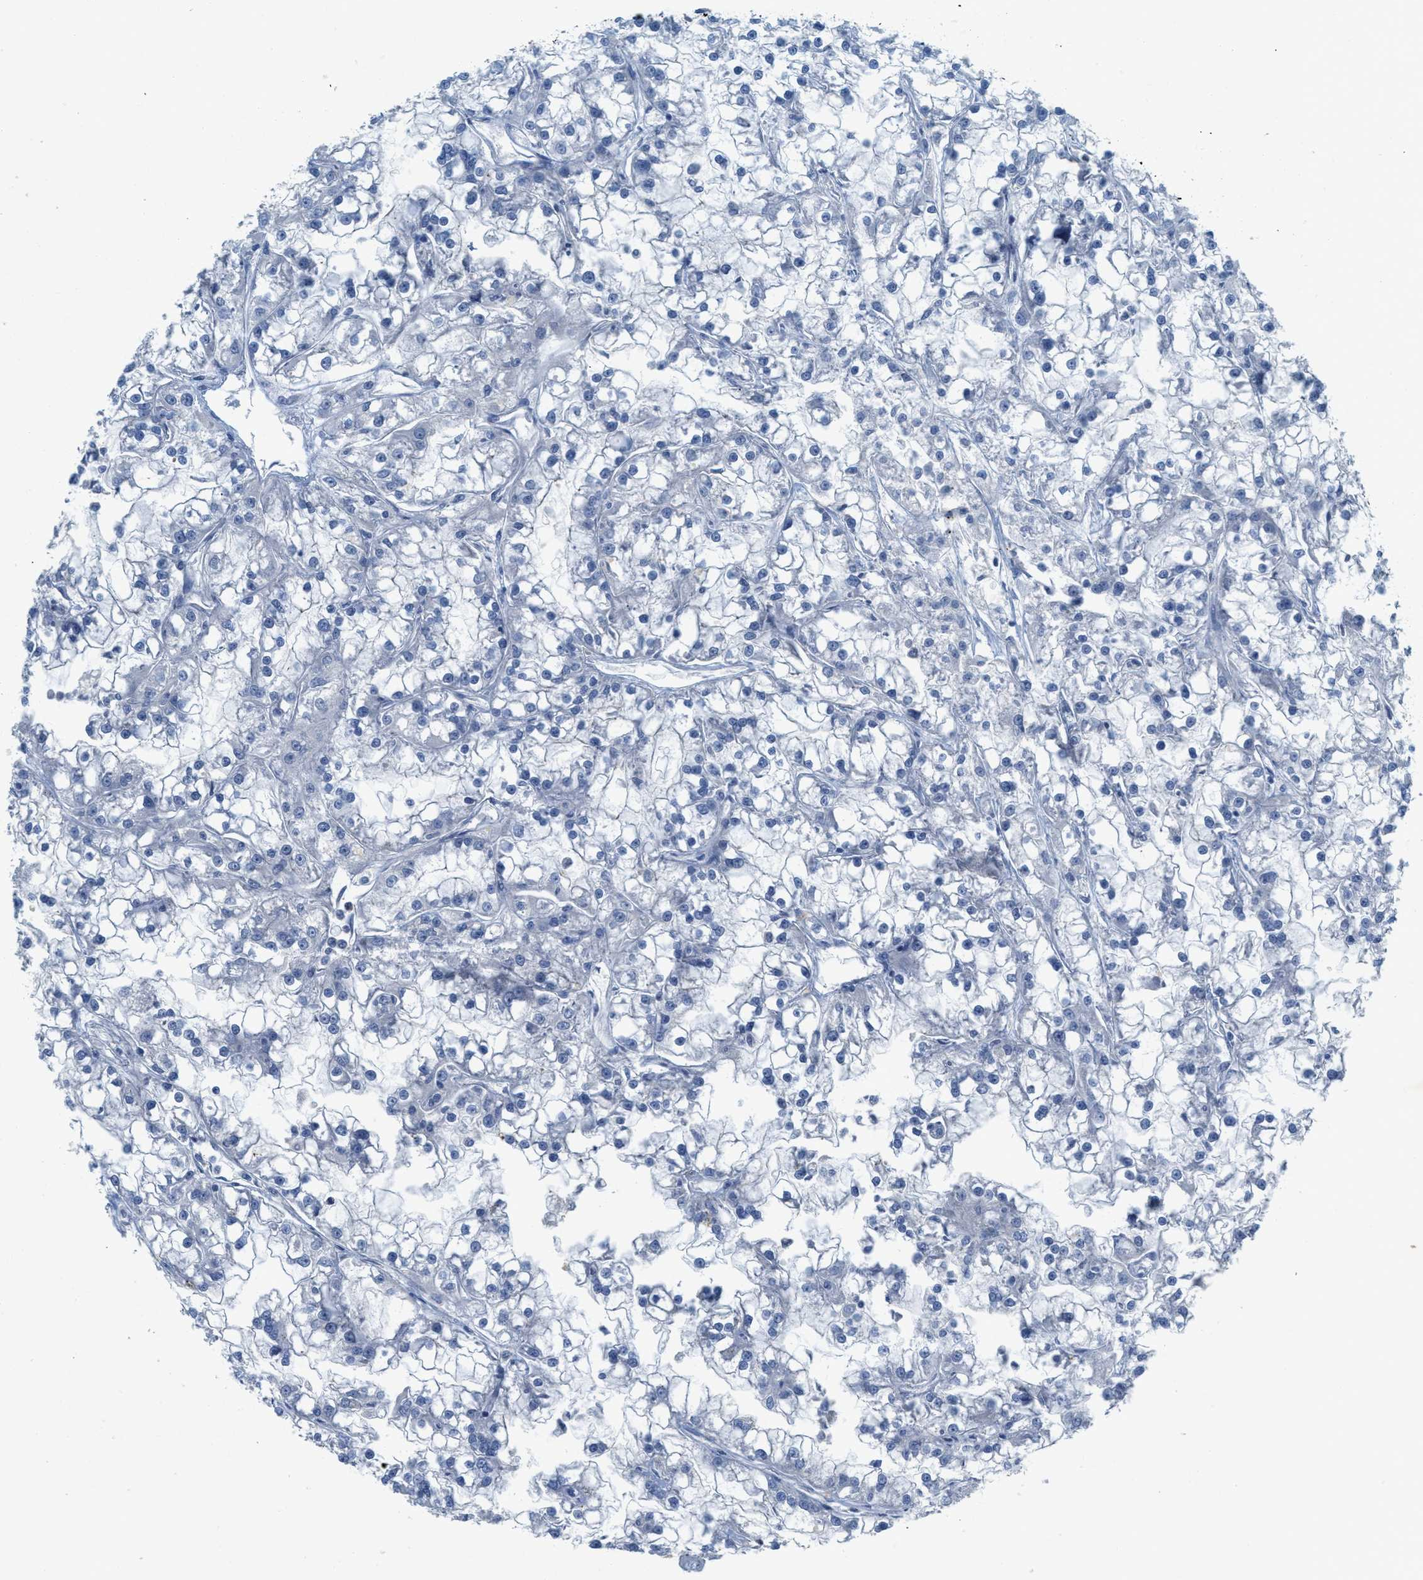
{"staining": {"intensity": "negative", "quantity": "none", "location": "none"}, "tissue": "renal cancer", "cell_type": "Tumor cells", "image_type": "cancer", "snomed": [{"axis": "morphology", "description": "Adenocarcinoma, NOS"}, {"axis": "topography", "description": "Kidney"}], "caption": "A photomicrograph of renal adenocarcinoma stained for a protein reveals no brown staining in tumor cells. The staining is performed using DAB brown chromogen with nuclei counter-stained in using hematoxylin.", "gene": "CRB3", "patient": {"sex": "female", "age": 52}}